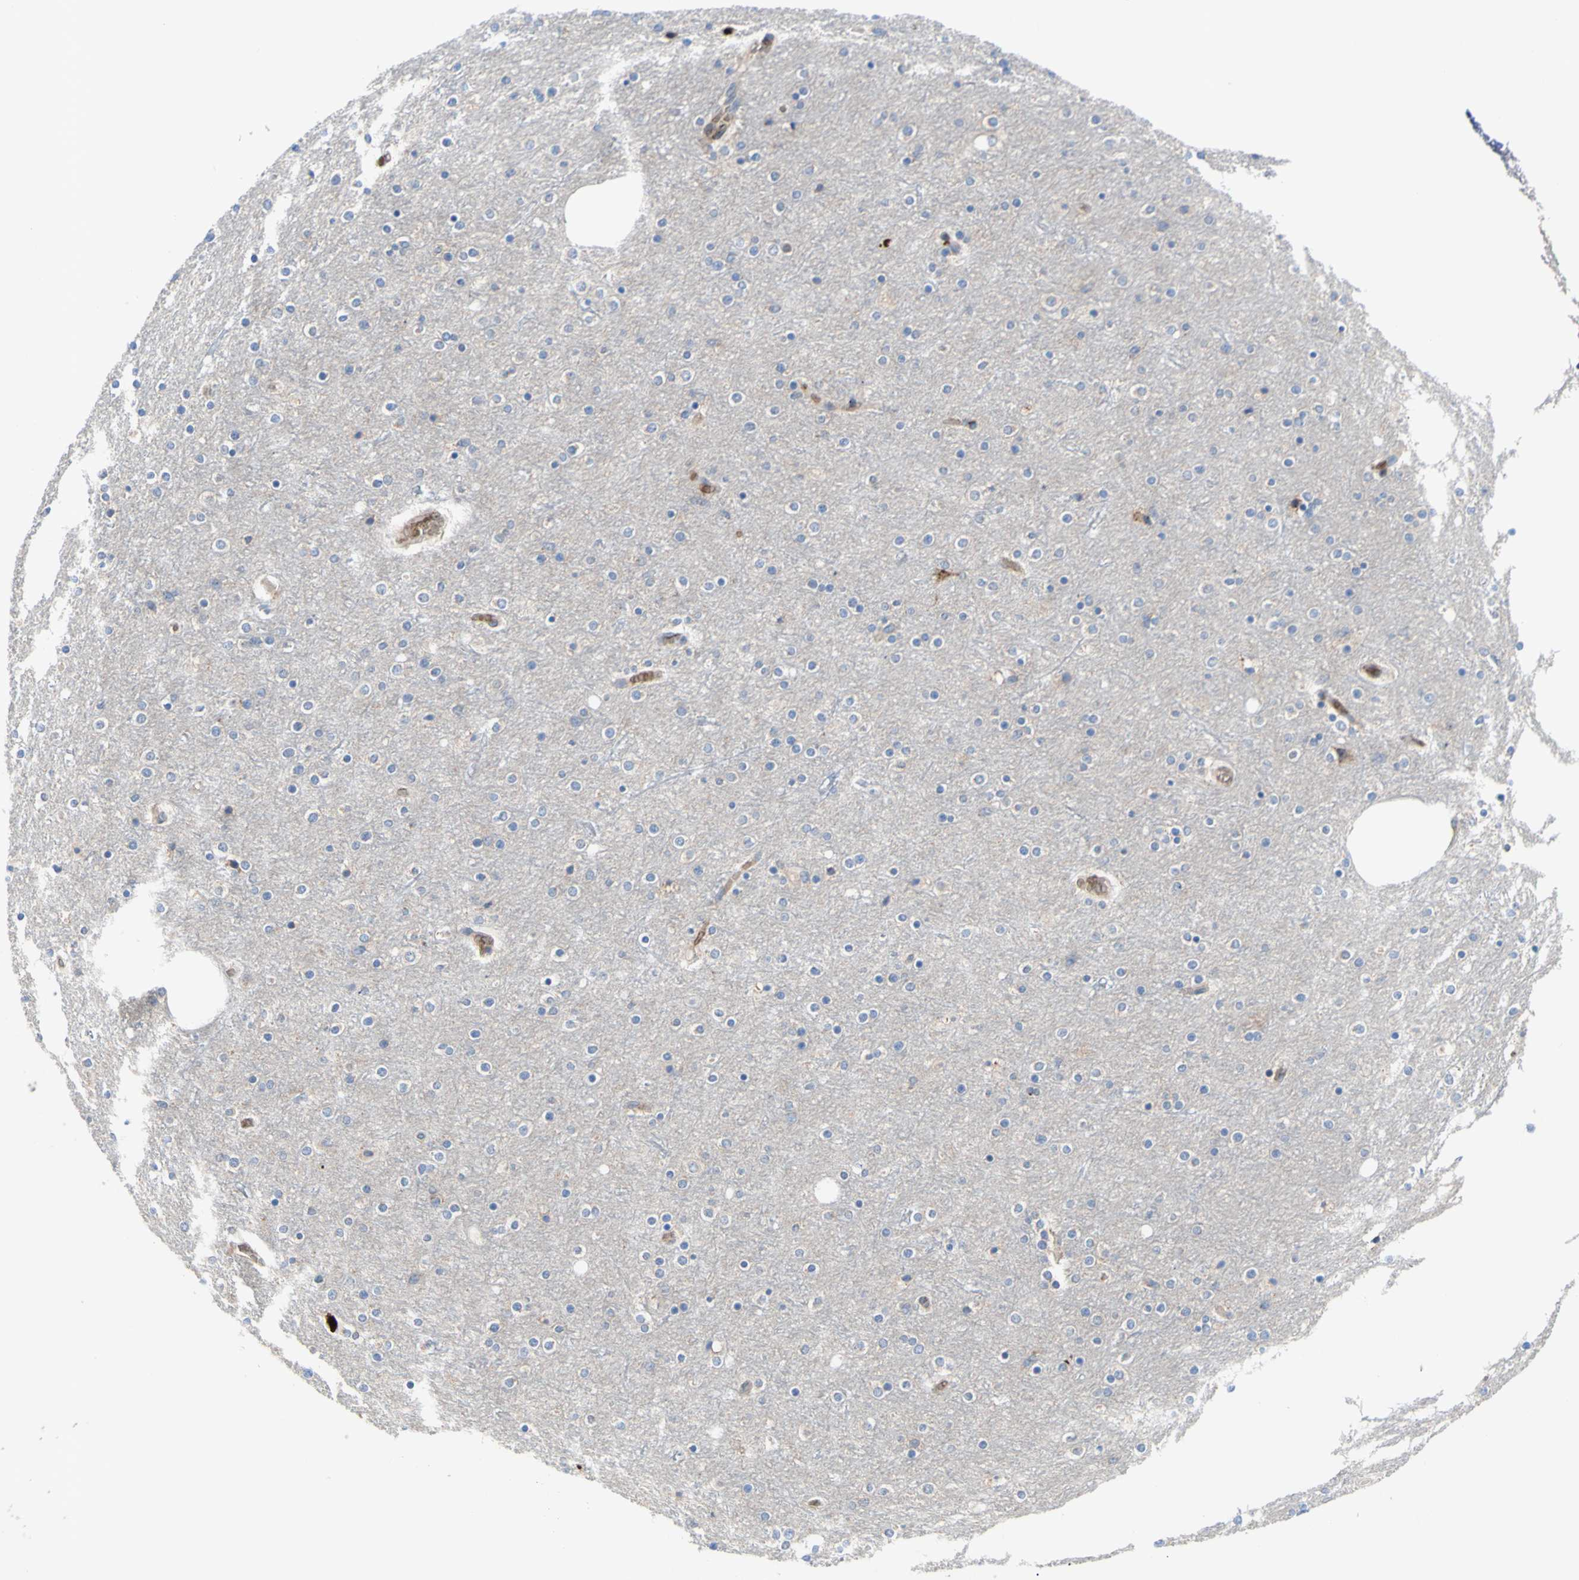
{"staining": {"intensity": "moderate", "quantity": "25%-75%", "location": "cytoplasmic/membranous,nuclear"}, "tissue": "cerebral cortex", "cell_type": "Endothelial cells", "image_type": "normal", "snomed": [{"axis": "morphology", "description": "Normal tissue, NOS"}, {"axis": "topography", "description": "Cerebral cortex"}], "caption": "Moderate cytoplasmic/membranous,nuclear expression for a protein is identified in about 25%-75% of endothelial cells of benign cerebral cortex using immunohistochemistry (IHC).", "gene": "USP9X", "patient": {"sex": "female", "age": 54}}